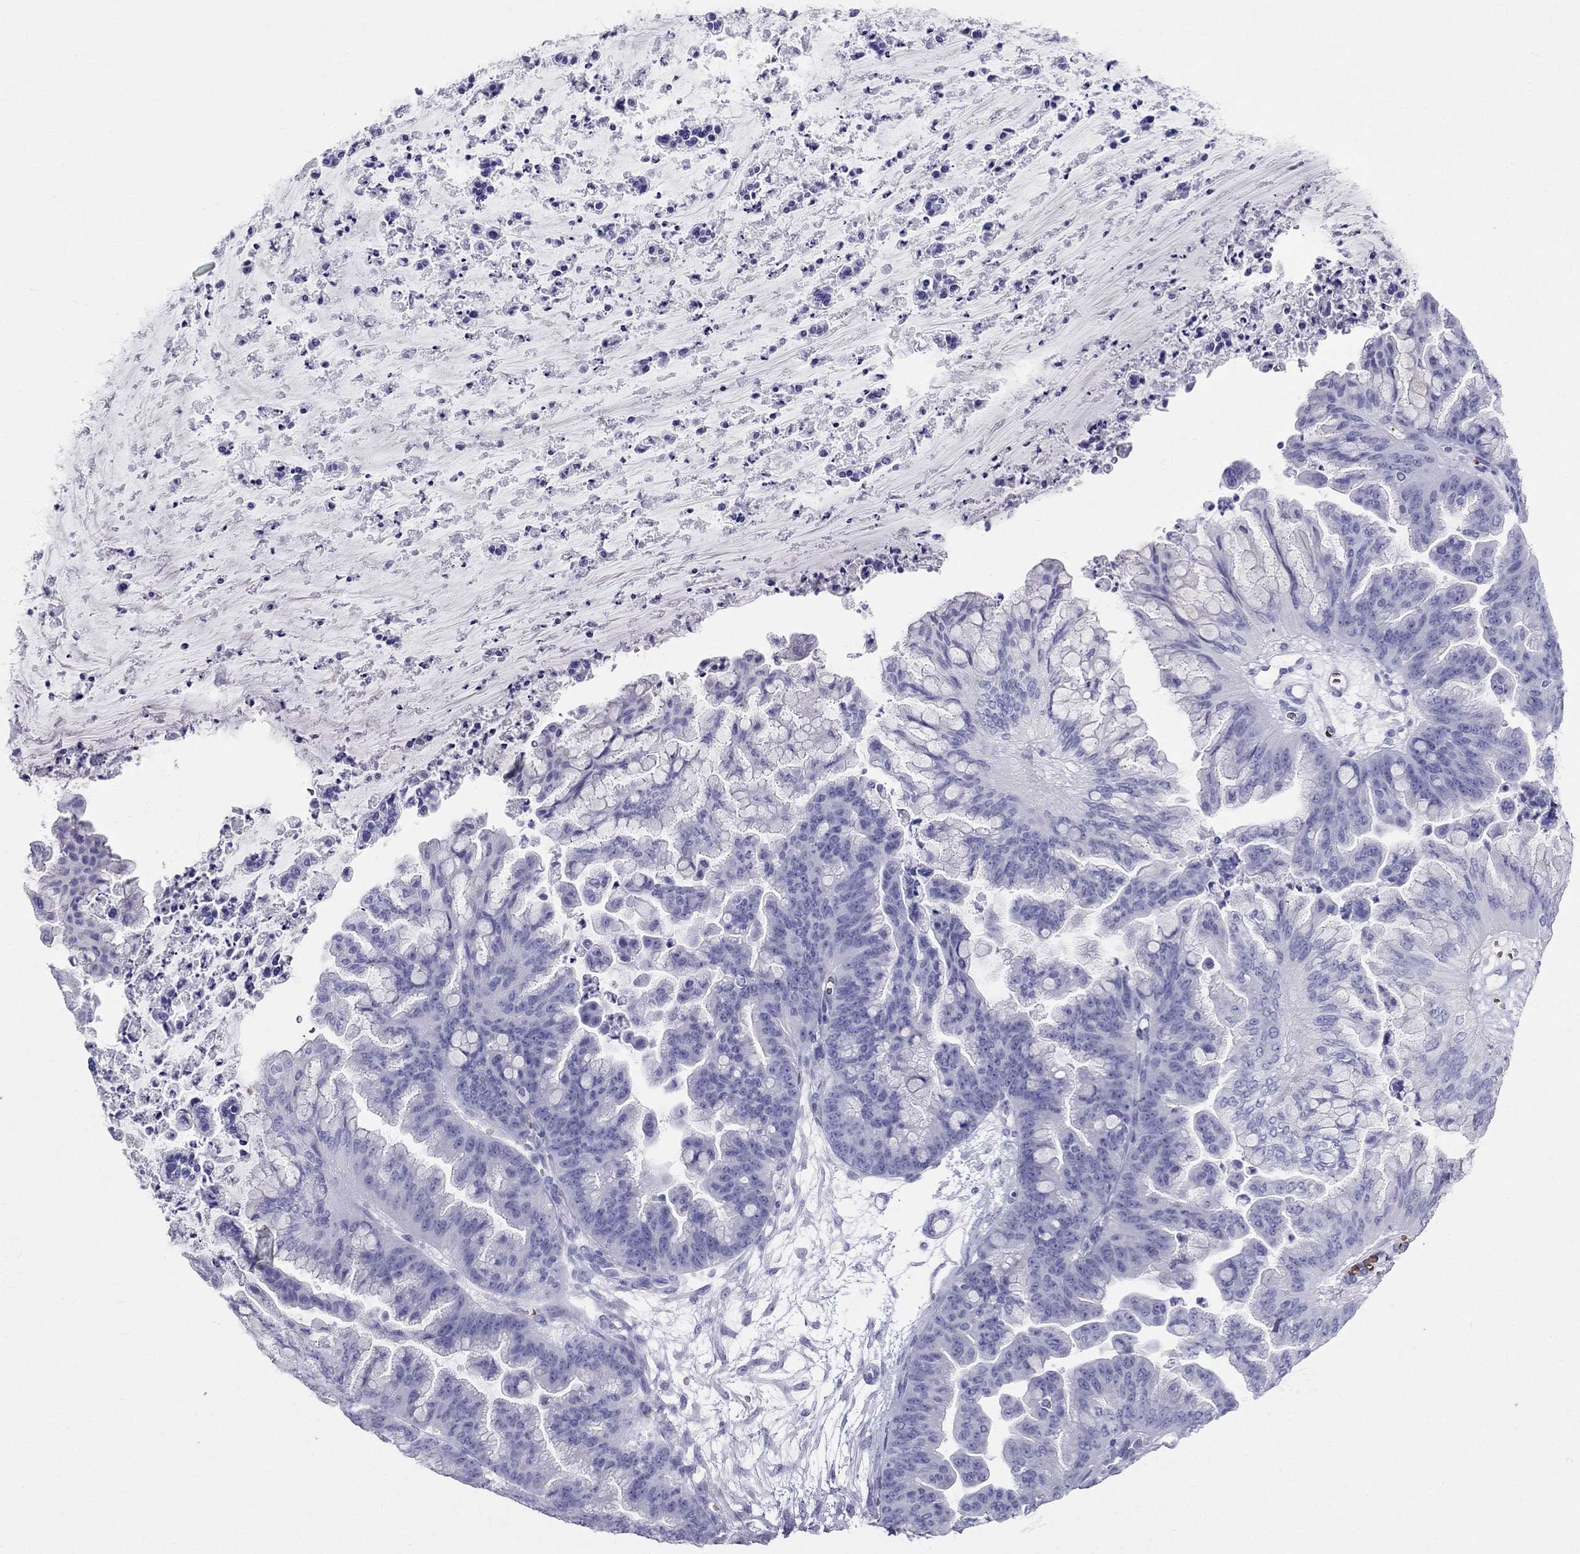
{"staining": {"intensity": "negative", "quantity": "none", "location": "none"}, "tissue": "ovarian cancer", "cell_type": "Tumor cells", "image_type": "cancer", "snomed": [{"axis": "morphology", "description": "Cystadenocarcinoma, mucinous, NOS"}, {"axis": "topography", "description": "Ovary"}], "caption": "Ovarian cancer was stained to show a protein in brown. There is no significant expression in tumor cells. The staining was performed using DAB (3,3'-diaminobenzidine) to visualize the protein expression in brown, while the nuclei were stained in blue with hematoxylin (Magnification: 20x).", "gene": "DNAAF6", "patient": {"sex": "female", "age": 67}}